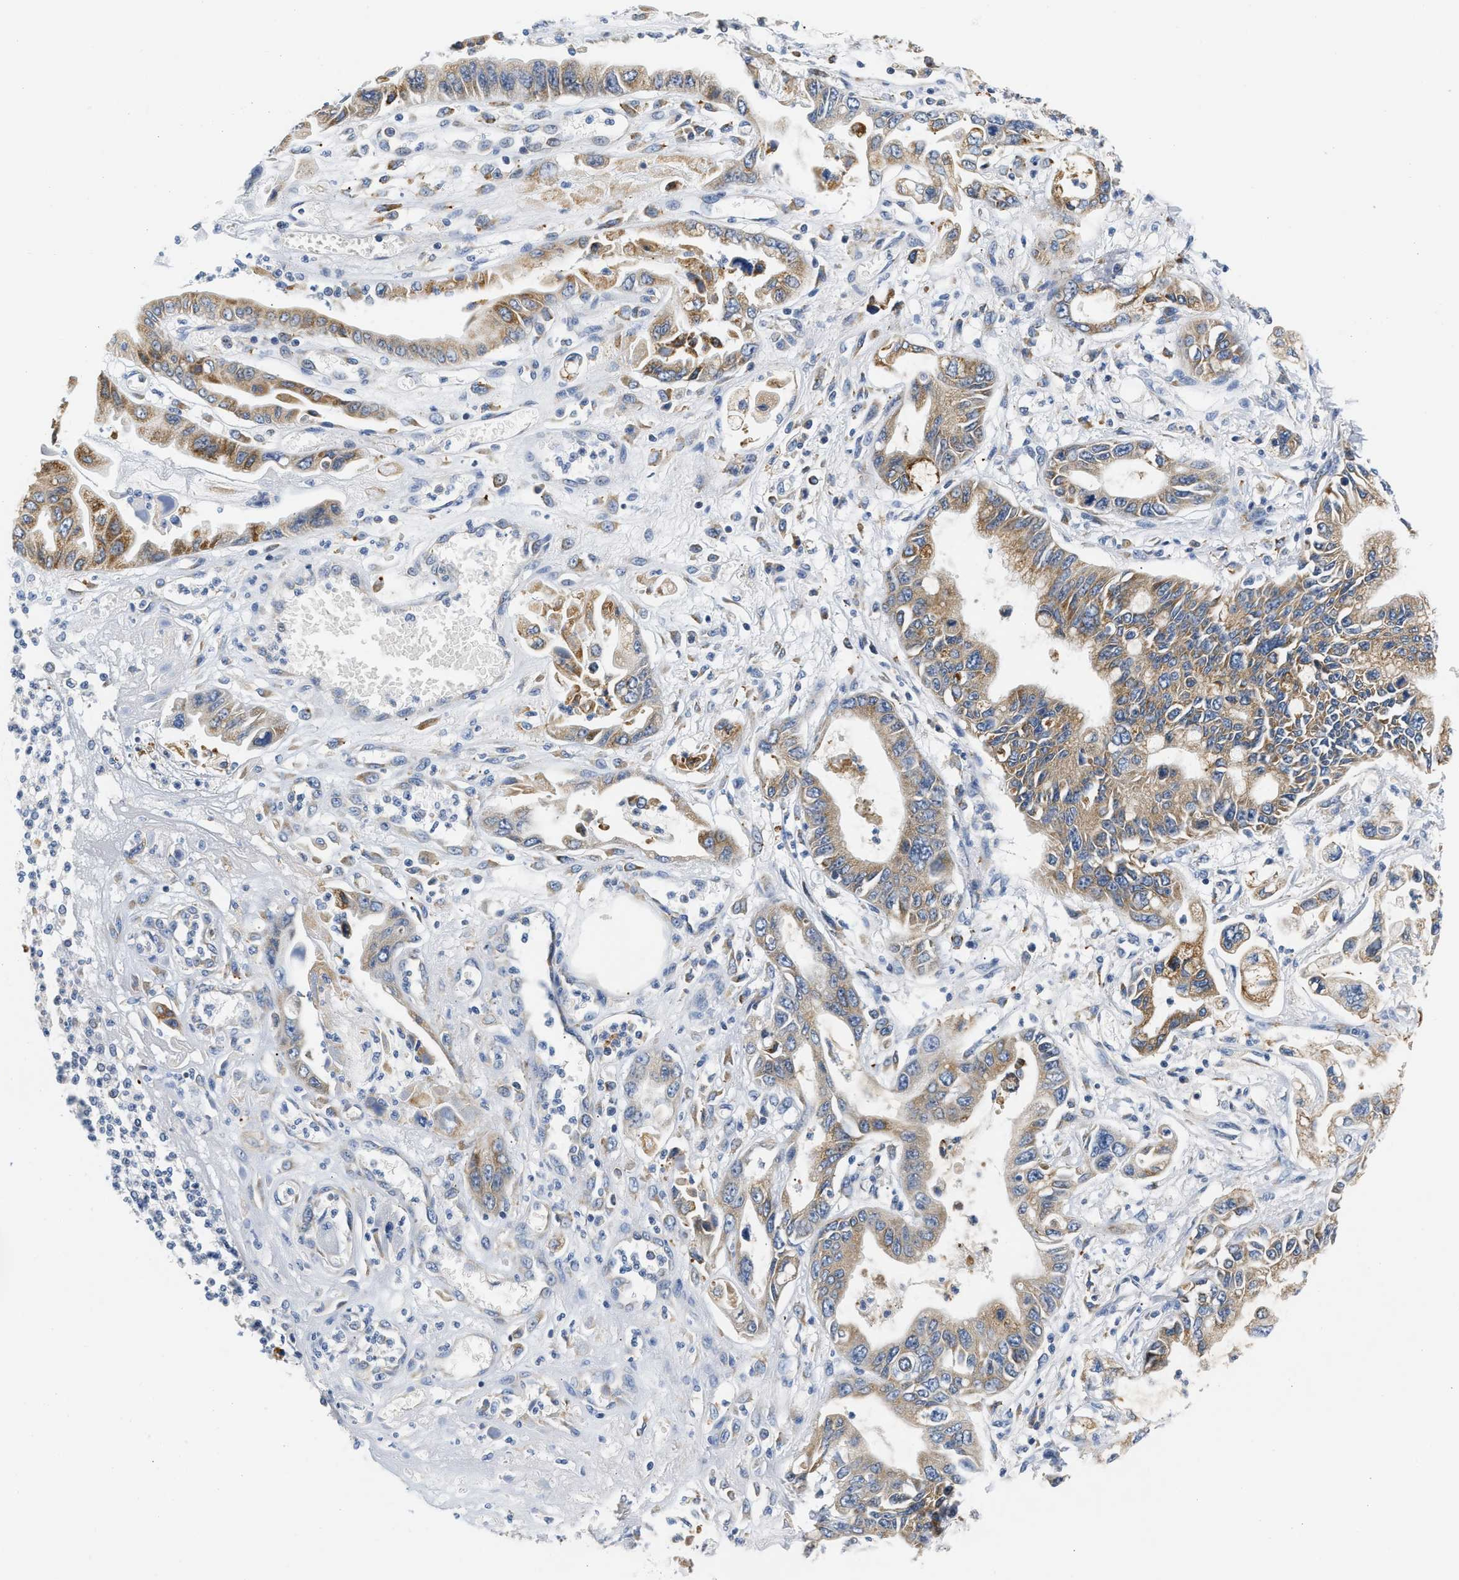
{"staining": {"intensity": "moderate", "quantity": ">75%", "location": "cytoplasmic/membranous"}, "tissue": "pancreatic cancer", "cell_type": "Tumor cells", "image_type": "cancer", "snomed": [{"axis": "morphology", "description": "Adenocarcinoma, NOS"}, {"axis": "topography", "description": "Pancreas"}], "caption": "Adenocarcinoma (pancreatic) was stained to show a protein in brown. There is medium levels of moderate cytoplasmic/membranous expression in approximately >75% of tumor cells. The staining was performed using DAB, with brown indicating positive protein expression. Nuclei are stained blue with hematoxylin.", "gene": "HDHD3", "patient": {"sex": "male", "age": 56}}